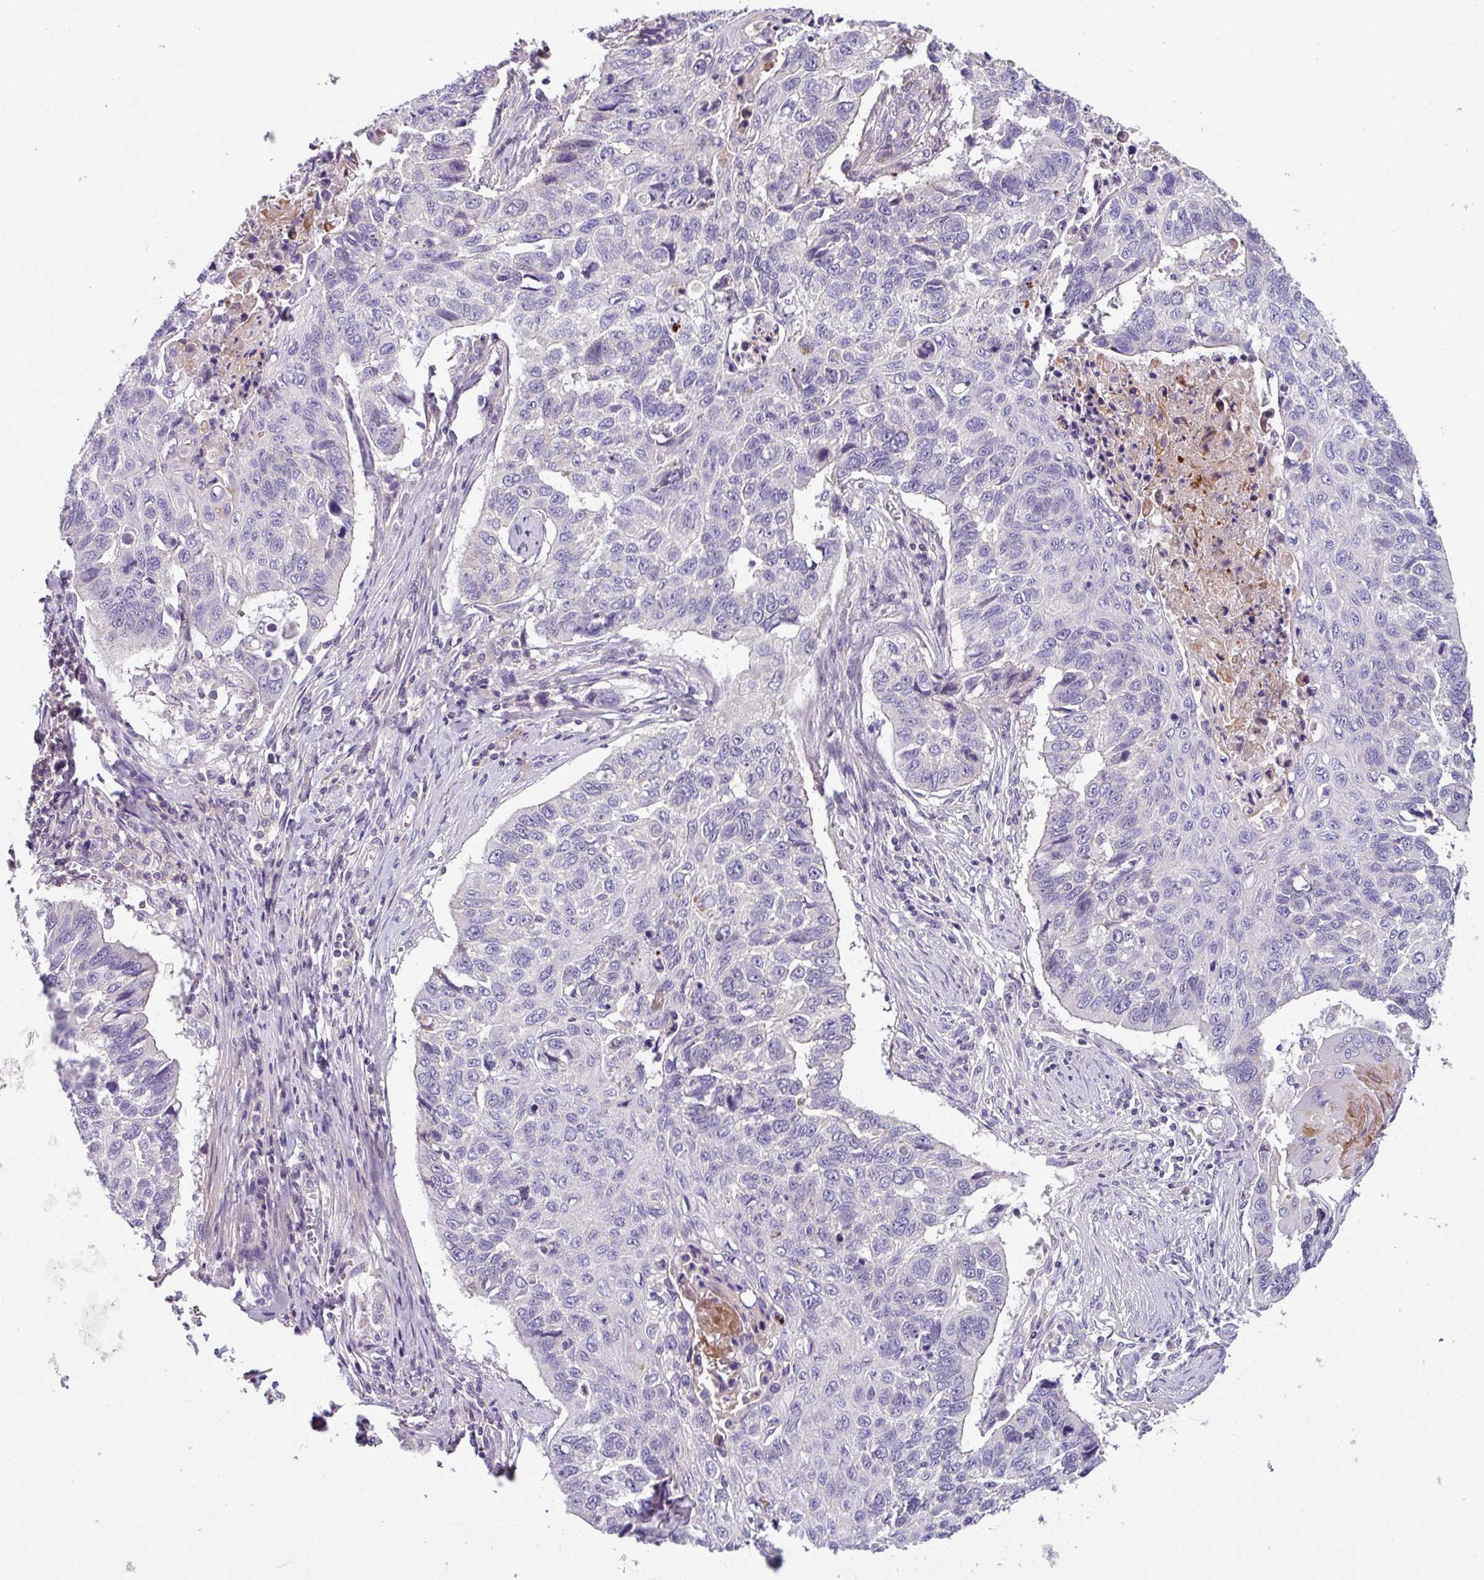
{"staining": {"intensity": "negative", "quantity": "none", "location": "none"}, "tissue": "lung cancer", "cell_type": "Tumor cells", "image_type": "cancer", "snomed": [{"axis": "morphology", "description": "Squamous cell carcinoma, NOS"}, {"axis": "topography", "description": "Lung"}], "caption": "Lung cancer (squamous cell carcinoma) stained for a protein using immunohistochemistry (IHC) shows no positivity tumor cells.", "gene": "TMEM132A", "patient": {"sex": "male", "age": 62}}